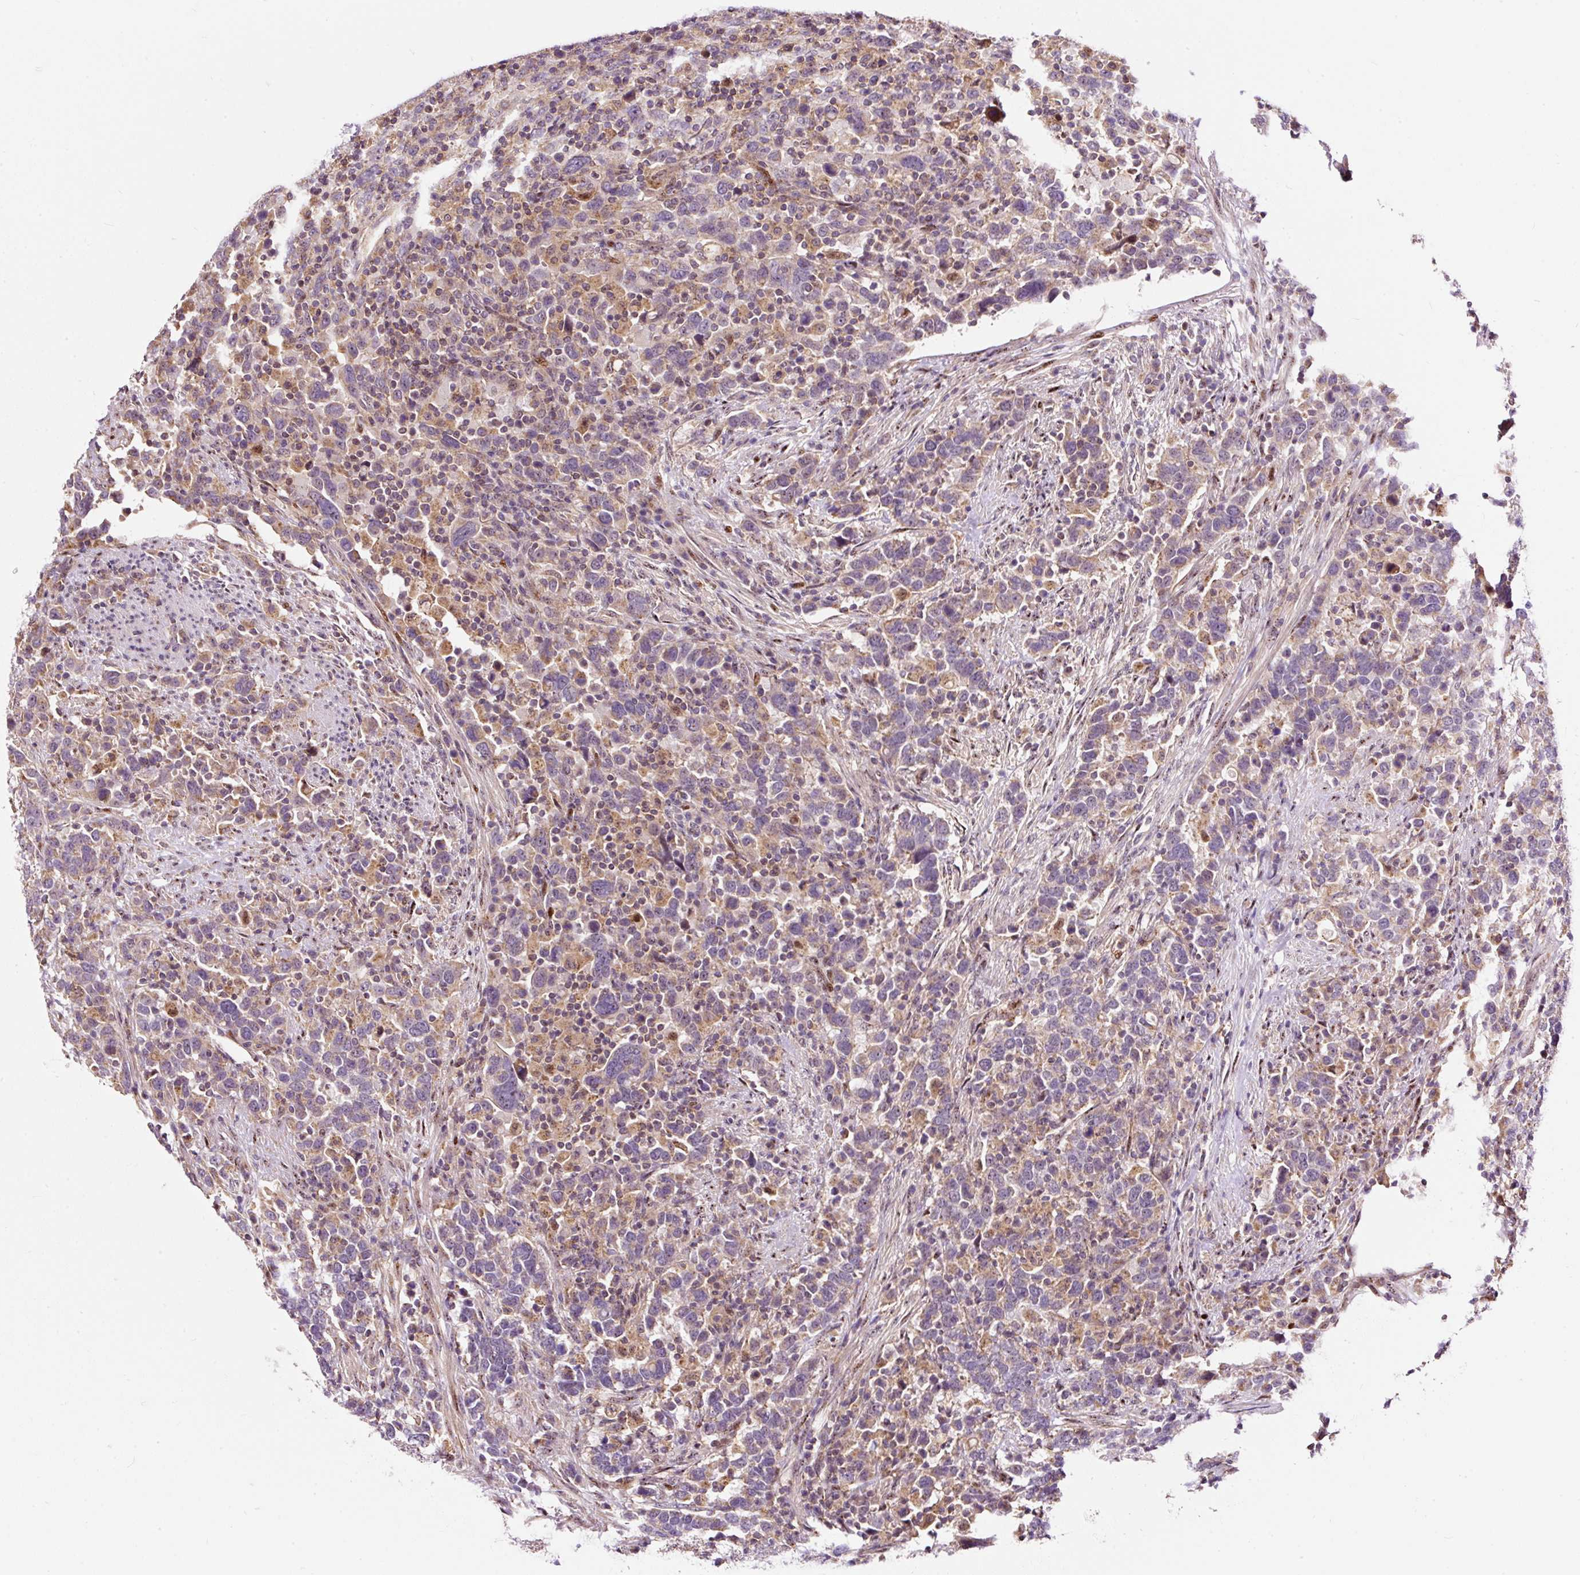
{"staining": {"intensity": "weak", "quantity": "25%-75%", "location": "cytoplasmic/membranous"}, "tissue": "urothelial cancer", "cell_type": "Tumor cells", "image_type": "cancer", "snomed": [{"axis": "morphology", "description": "Urothelial carcinoma, High grade"}, {"axis": "topography", "description": "Urinary bladder"}], "caption": "Approximately 25%-75% of tumor cells in human urothelial cancer display weak cytoplasmic/membranous protein positivity as visualized by brown immunohistochemical staining.", "gene": "BOLA3", "patient": {"sex": "male", "age": 61}}